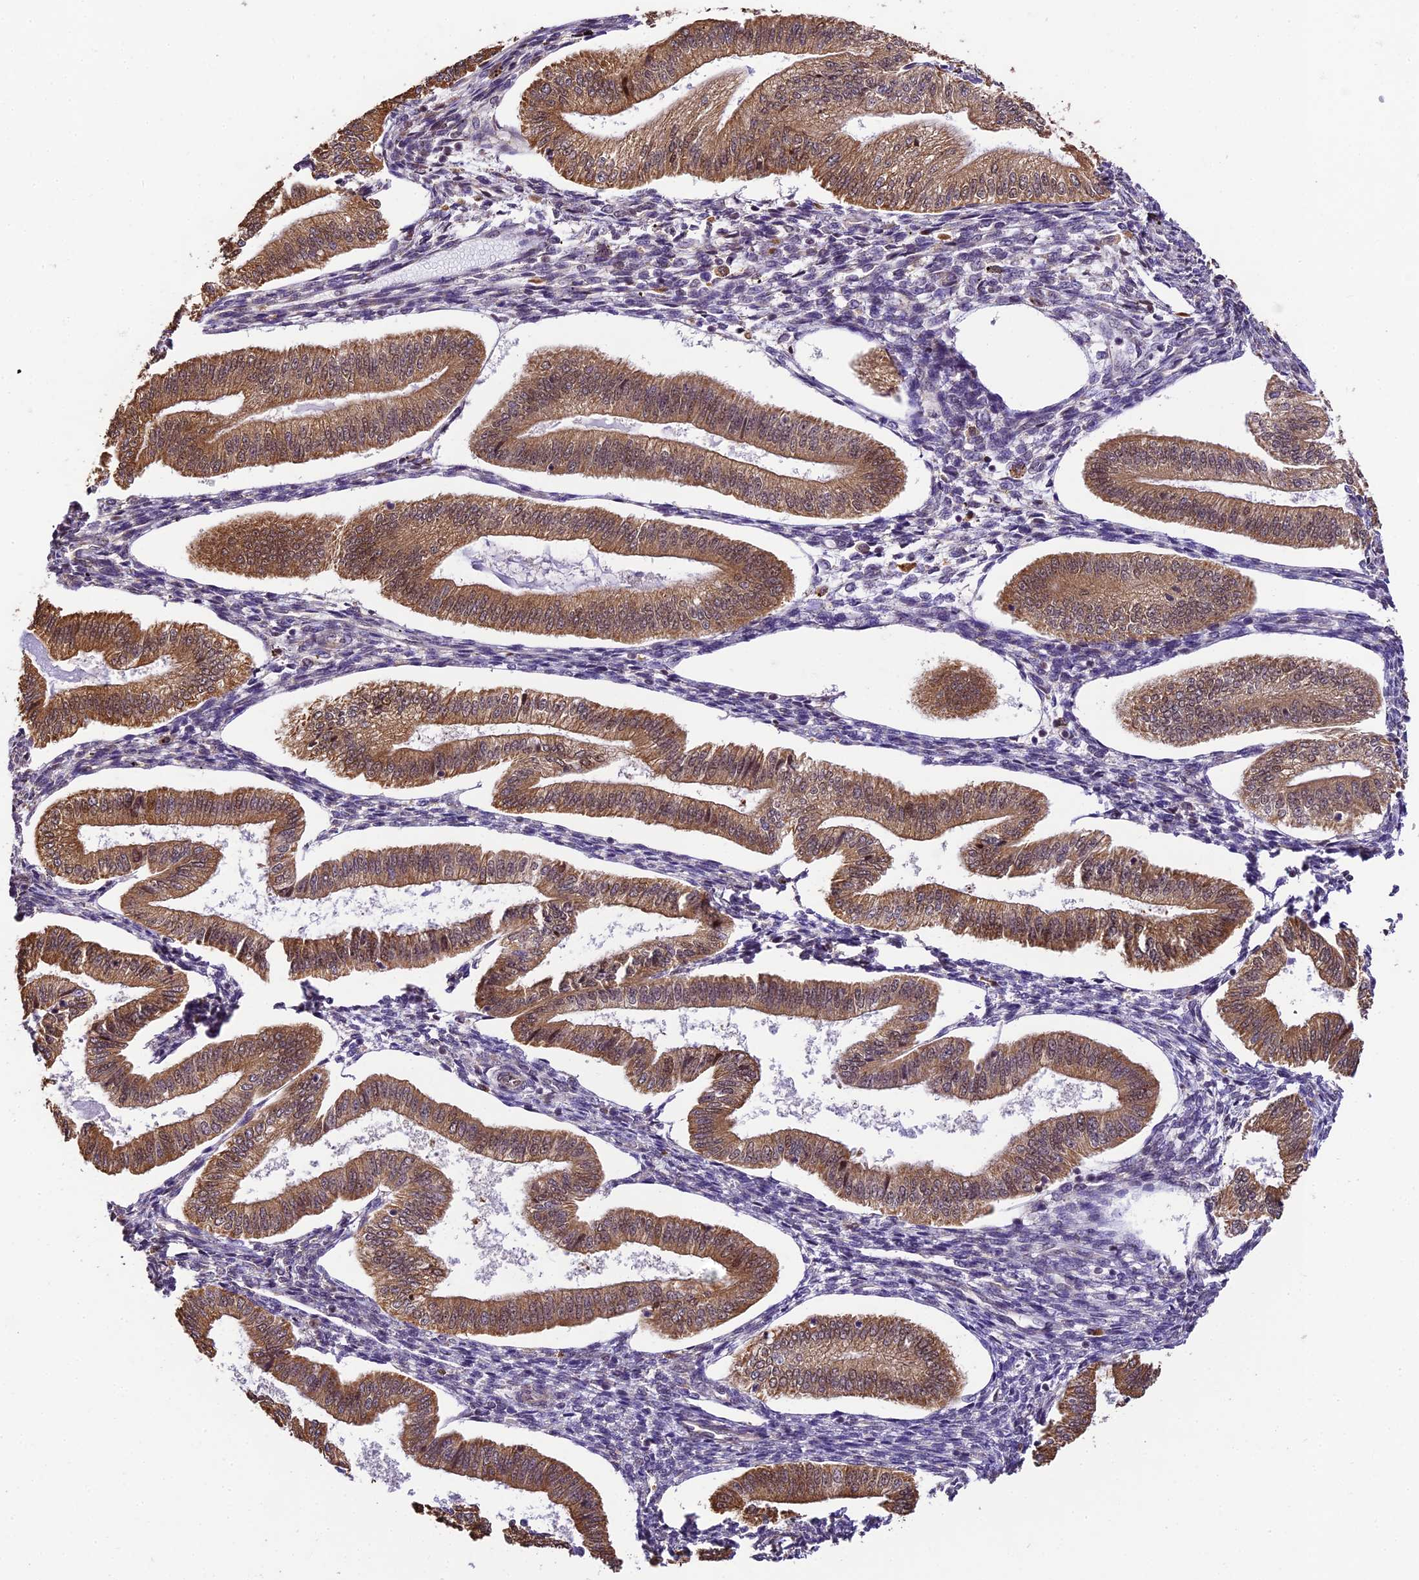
{"staining": {"intensity": "weak", "quantity": "<25%", "location": "cytoplasmic/membranous"}, "tissue": "endometrium", "cell_type": "Cells in endometrial stroma", "image_type": "normal", "snomed": [{"axis": "morphology", "description": "Normal tissue, NOS"}, {"axis": "topography", "description": "Endometrium"}], "caption": "Human endometrium stained for a protein using immunohistochemistry demonstrates no positivity in cells in endometrial stroma.", "gene": "TRIM22", "patient": {"sex": "female", "age": 34}}